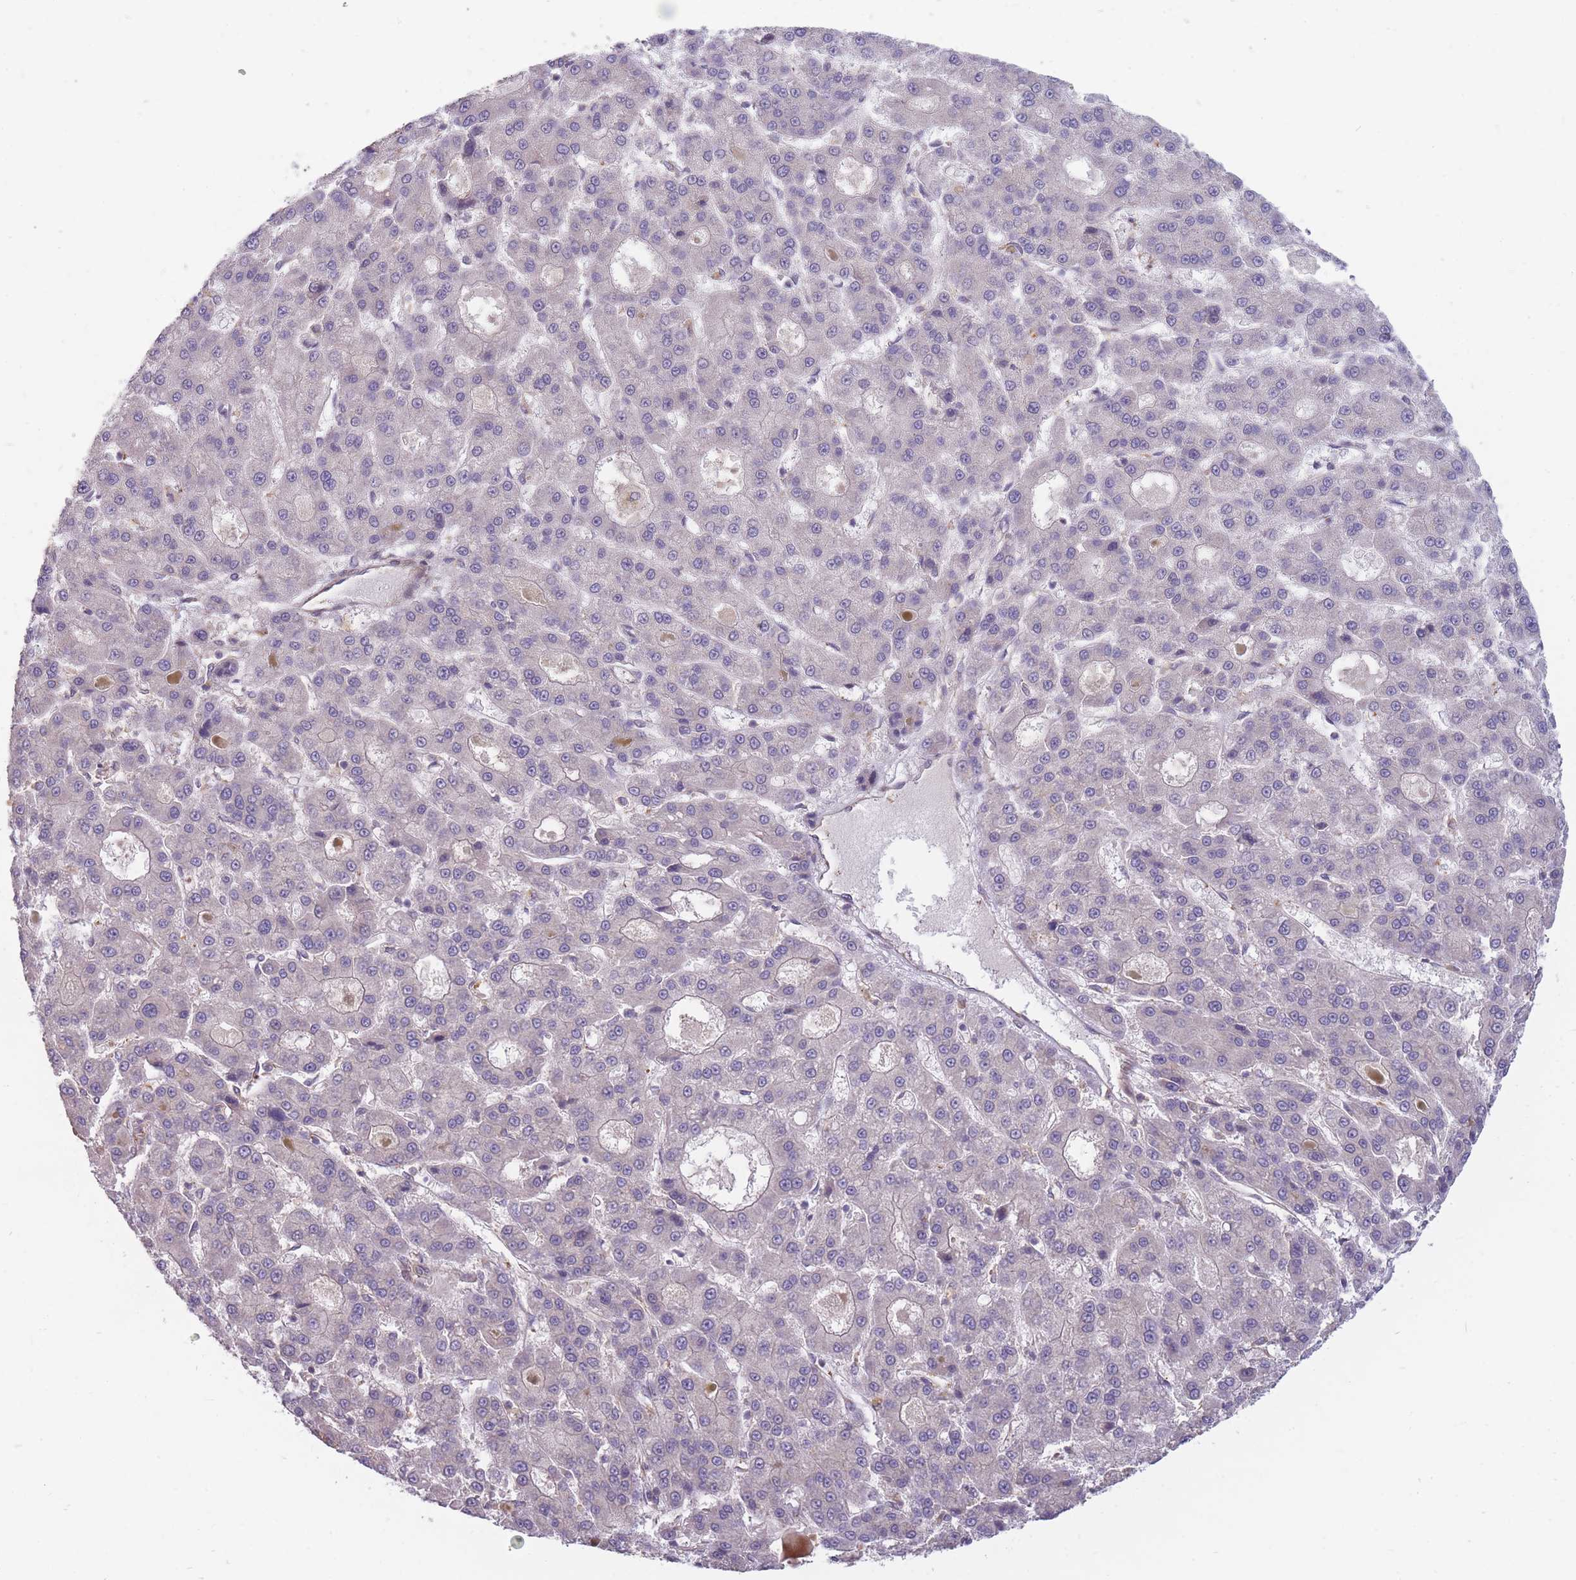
{"staining": {"intensity": "negative", "quantity": "none", "location": "none"}, "tissue": "liver cancer", "cell_type": "Tumor cells", "image_type": "cancer", "snomed": [{"axis": "morphology", "description": "Carcinoma, Hepatocellular, NOS"}, {"axis": "topography", "description": "Liver"}], "caption": "IHC image of liver cancer (hepatocellular carcinoma) stained for a protein (brown), which demonstrates no staining in tumor cells.", "gene": "PFDN6", "patient": {"sex": "male", "age": 70}}